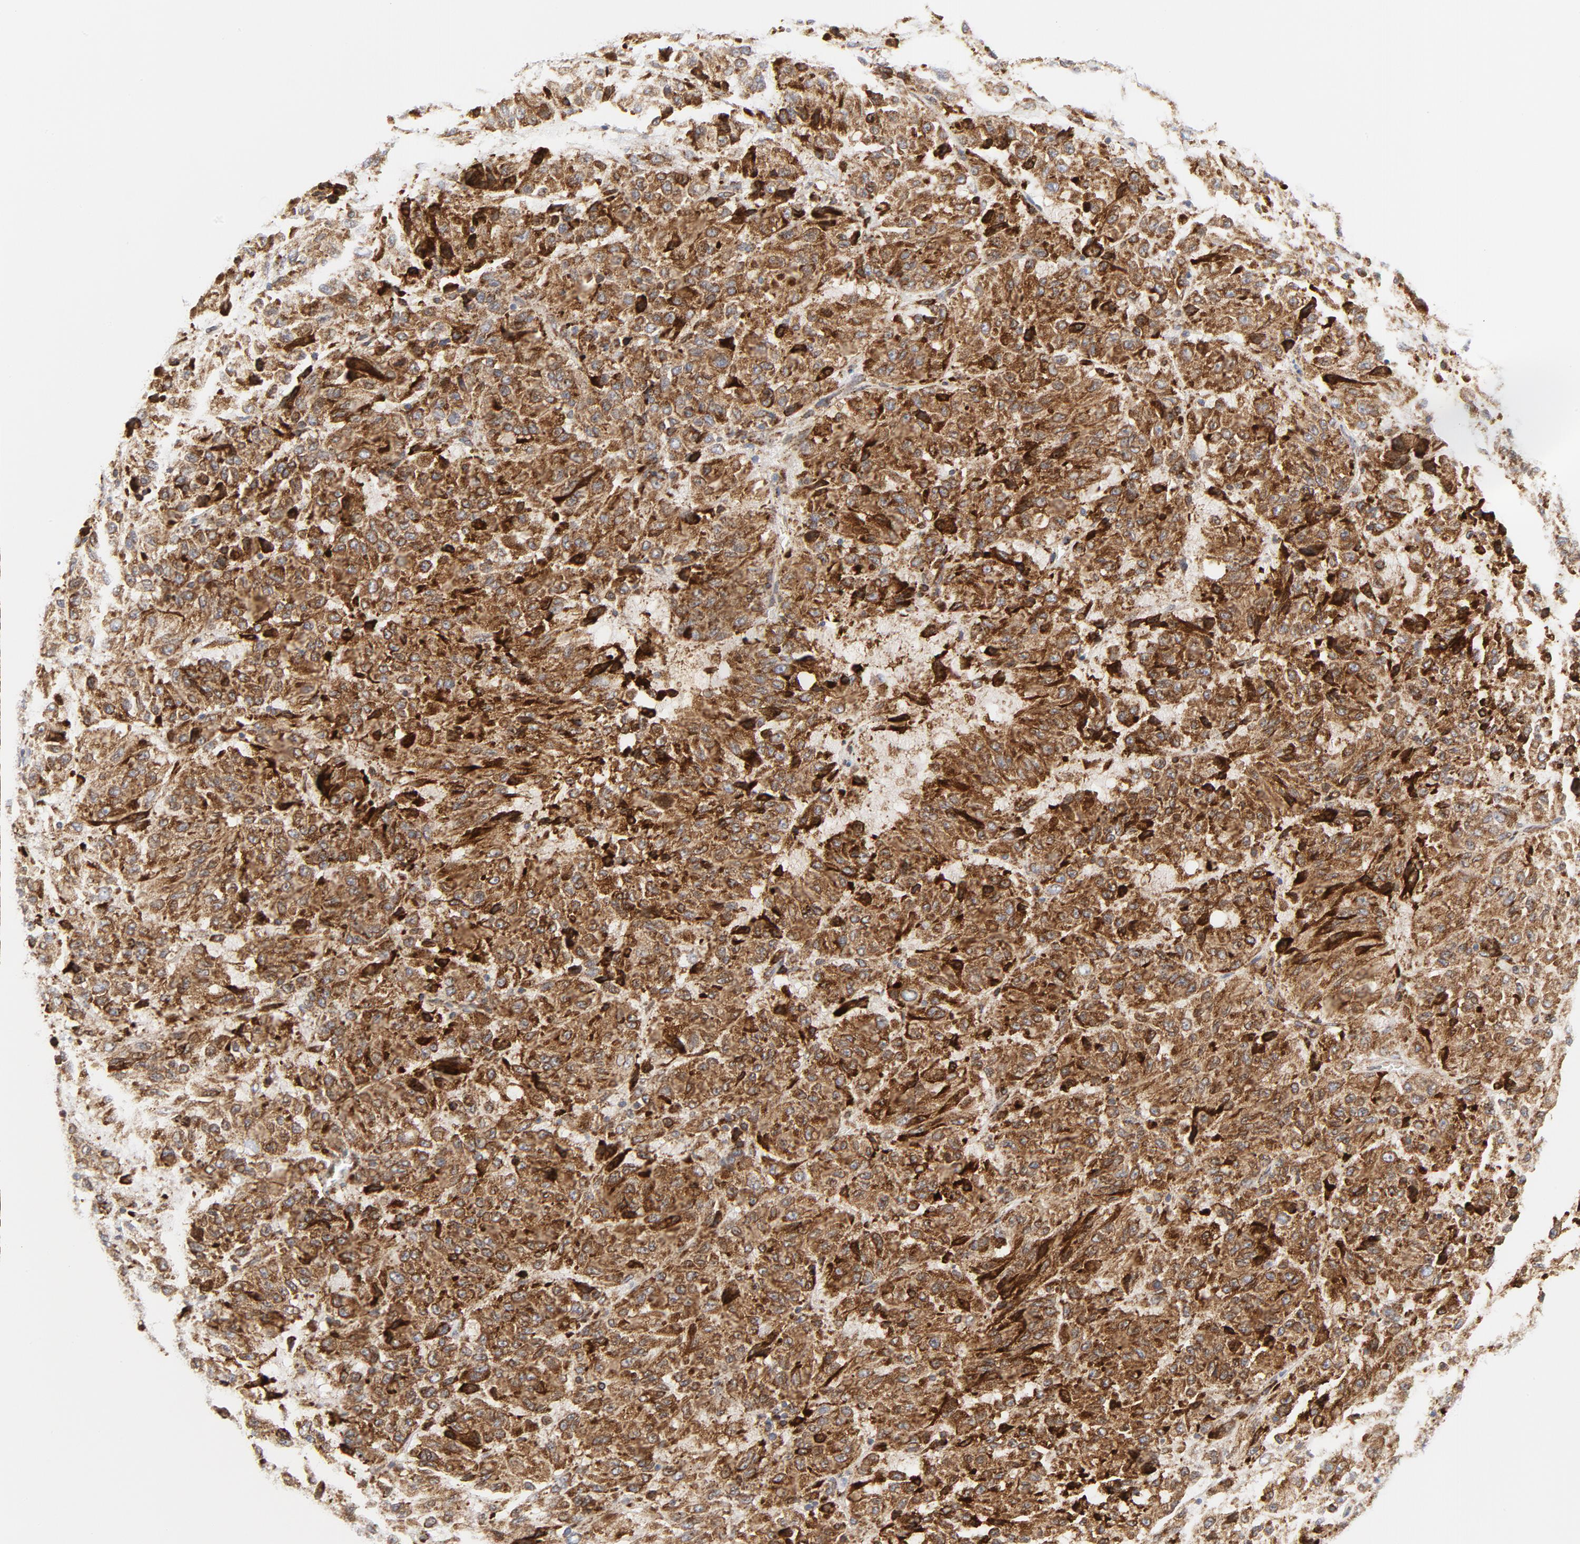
{"staining": {"intensity": "strong", "quantity": ">75%", "location": "cytoplasmic/membranous"}, "tissue": "melanoma", "cell_type": "Tumor cells", "image_type": "cancer", "snomed": [{"axis": "morphology", "description": "Malignant melanoma, Metastatic site"}, {"axis": "topography", "description": "Lung"}], "caption": "IHC of human malignant melanoma (metastatic site) exhibits high levels of strong cytoplasmic/membranous expression in approximately >75% of tumor cells. (IHC, brightfield microscopy, high magnification).", "gene": "LRP6", "patient": {"sex": "male", "age": 64}}